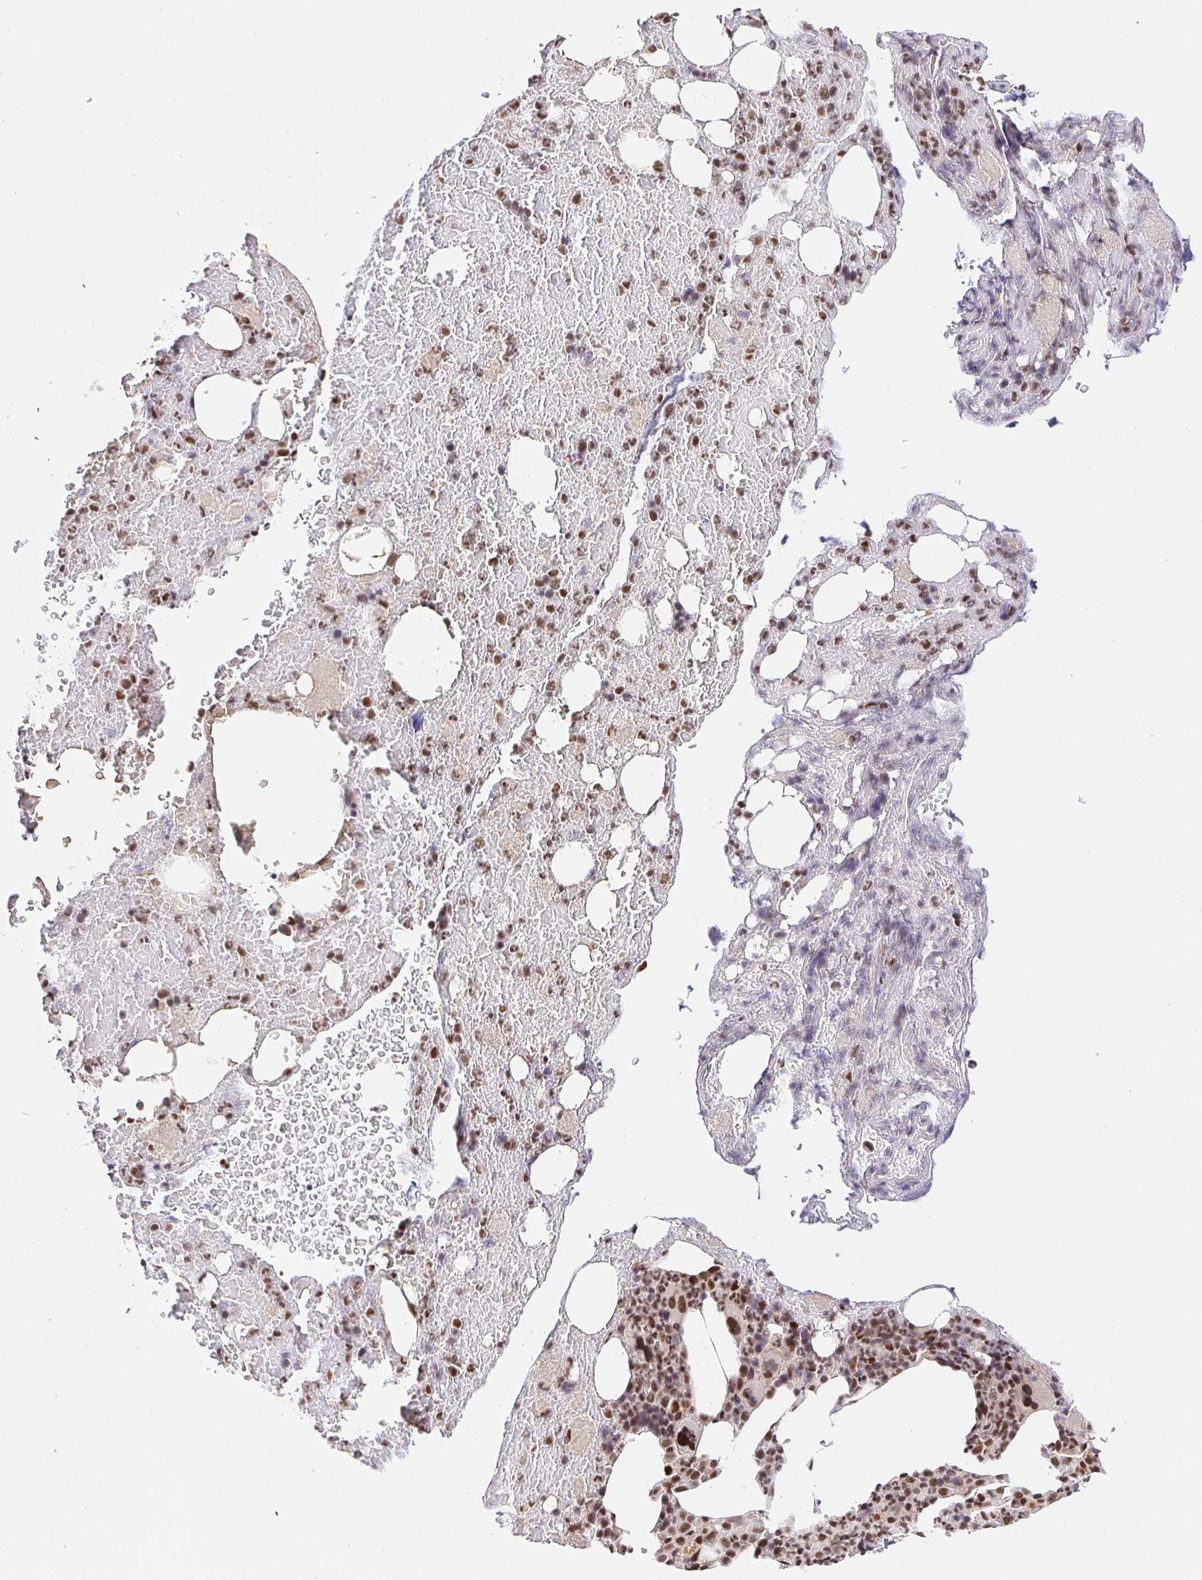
{"staining": {"intensity": "moderate", "quantity": ">75%", "location": "nuclear"}, "tissue": "bone marrow", "cell_type": "Hematopoietic cells", "image_type": "normal", "snomed": [{"axis": "morphology", "description": "Normal tissue, NOS"}, {"axis": "topography", "description": "Bone marrow"}], "caption": "Immunohistochemical staining of benign bone marrow displays moderate nuclear protein positivity in approximately >75% of hematopoietic cells.", "gene": "USF1", "patient": {"sex": "female", "age": 59}}